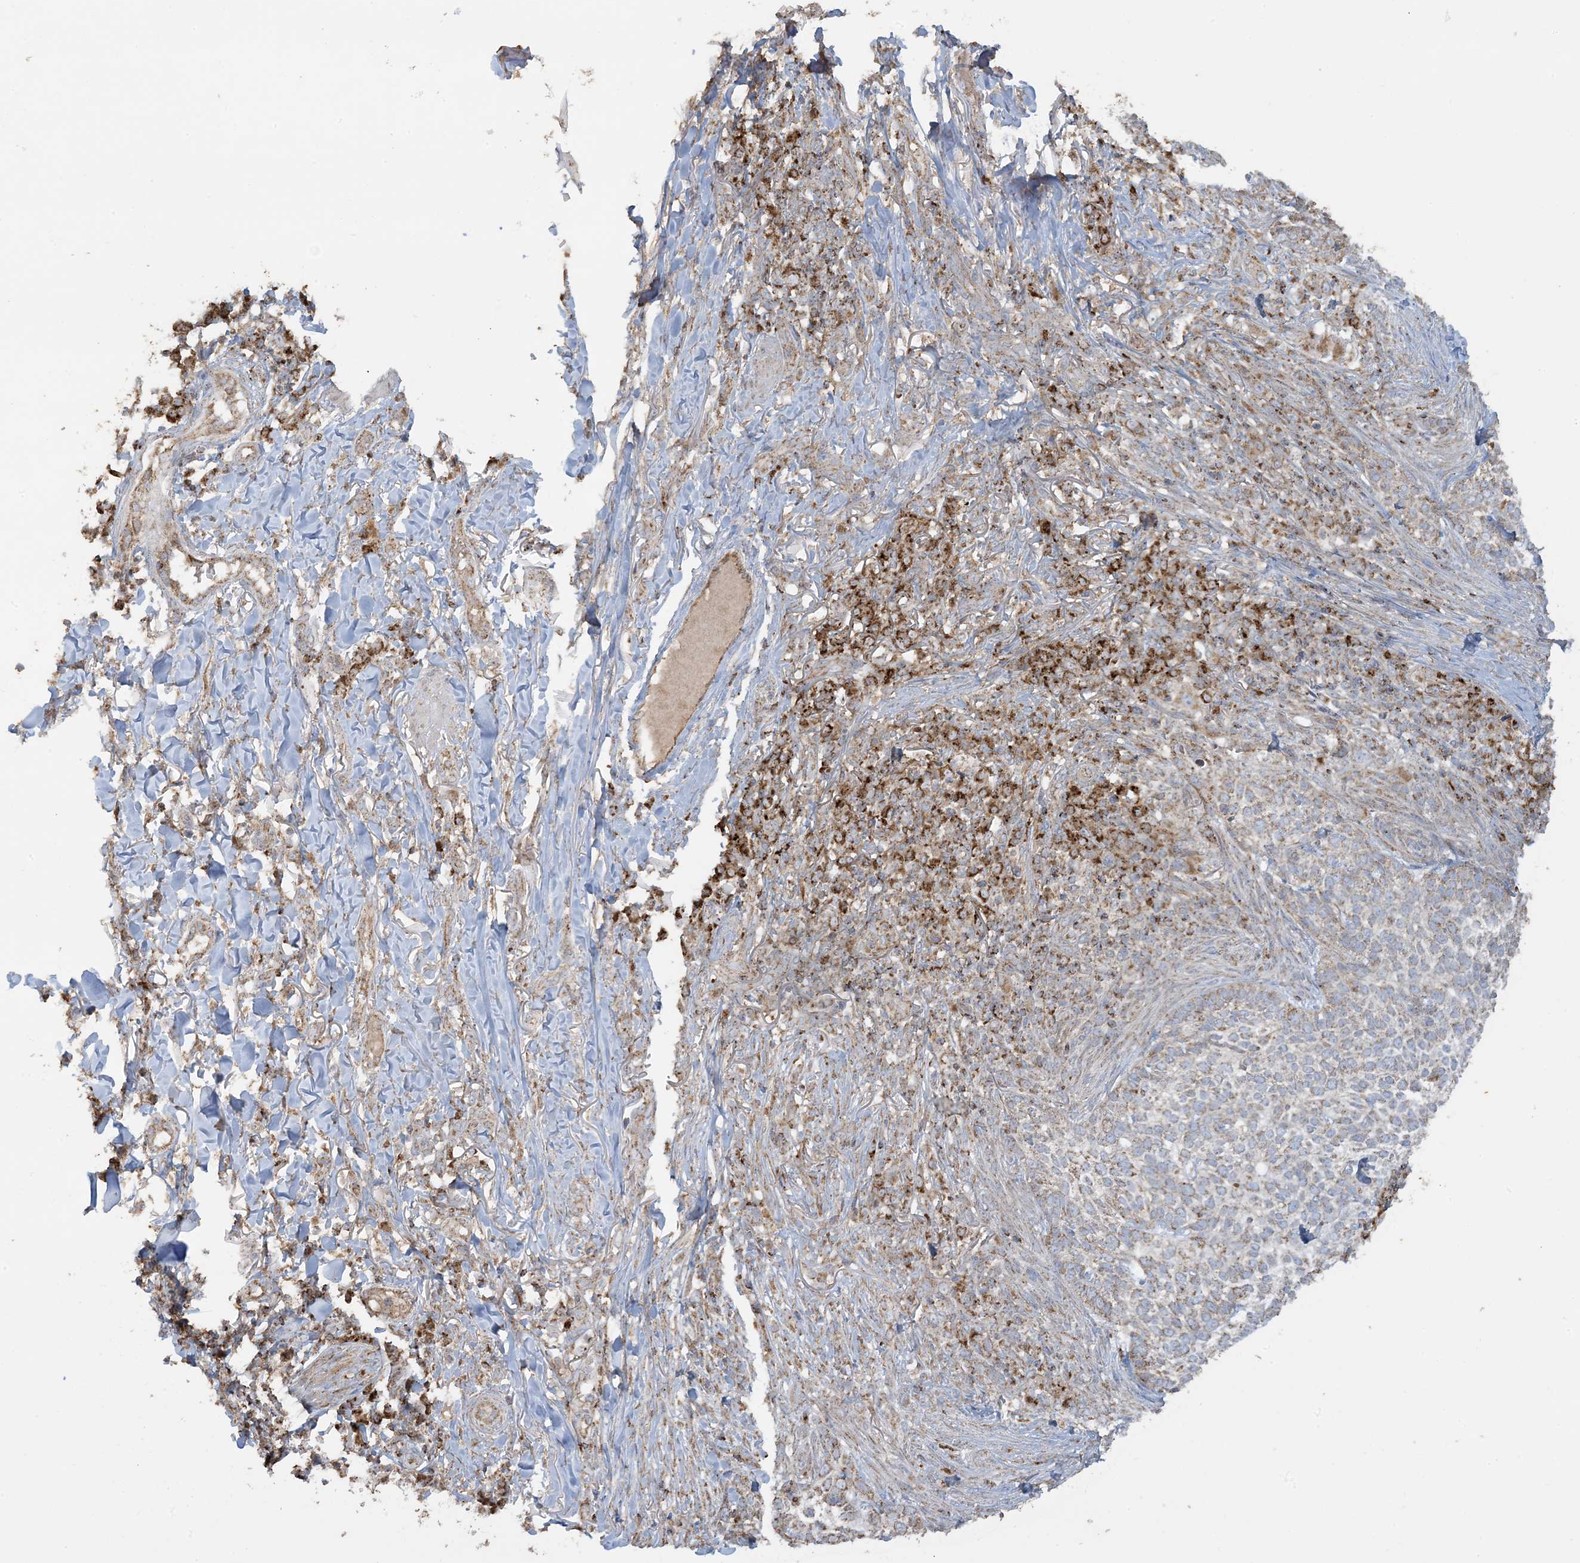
{"staining": {"intensity": "weak", "quantity": "25%-75%", "location": "cytoplasmic/membranous"}, "tissue": "skin cancer", "cell_type": "Tumor cells", "image_type": "cancer", "snomed": [{"axis": "morphology", "description": "Basal cell carcinoma"}, {"axis": "topography", "description": "Skin"}], "caption": "A high-resolution histopathology image shows immunohistochemistry (IHC) staining of skin cancer, which demonstrates weak cytoplasmic/membranous positivity in approximately 25%-75% of tumor cells. The staining is performed using DAB (3,3'-diaminobenzidine) brown chromogen to label protein expression. The nuclei are counter-stained blue using hematoxylin.", "gene": "AGA", "patient": {"sex": "female", "age": 64}}